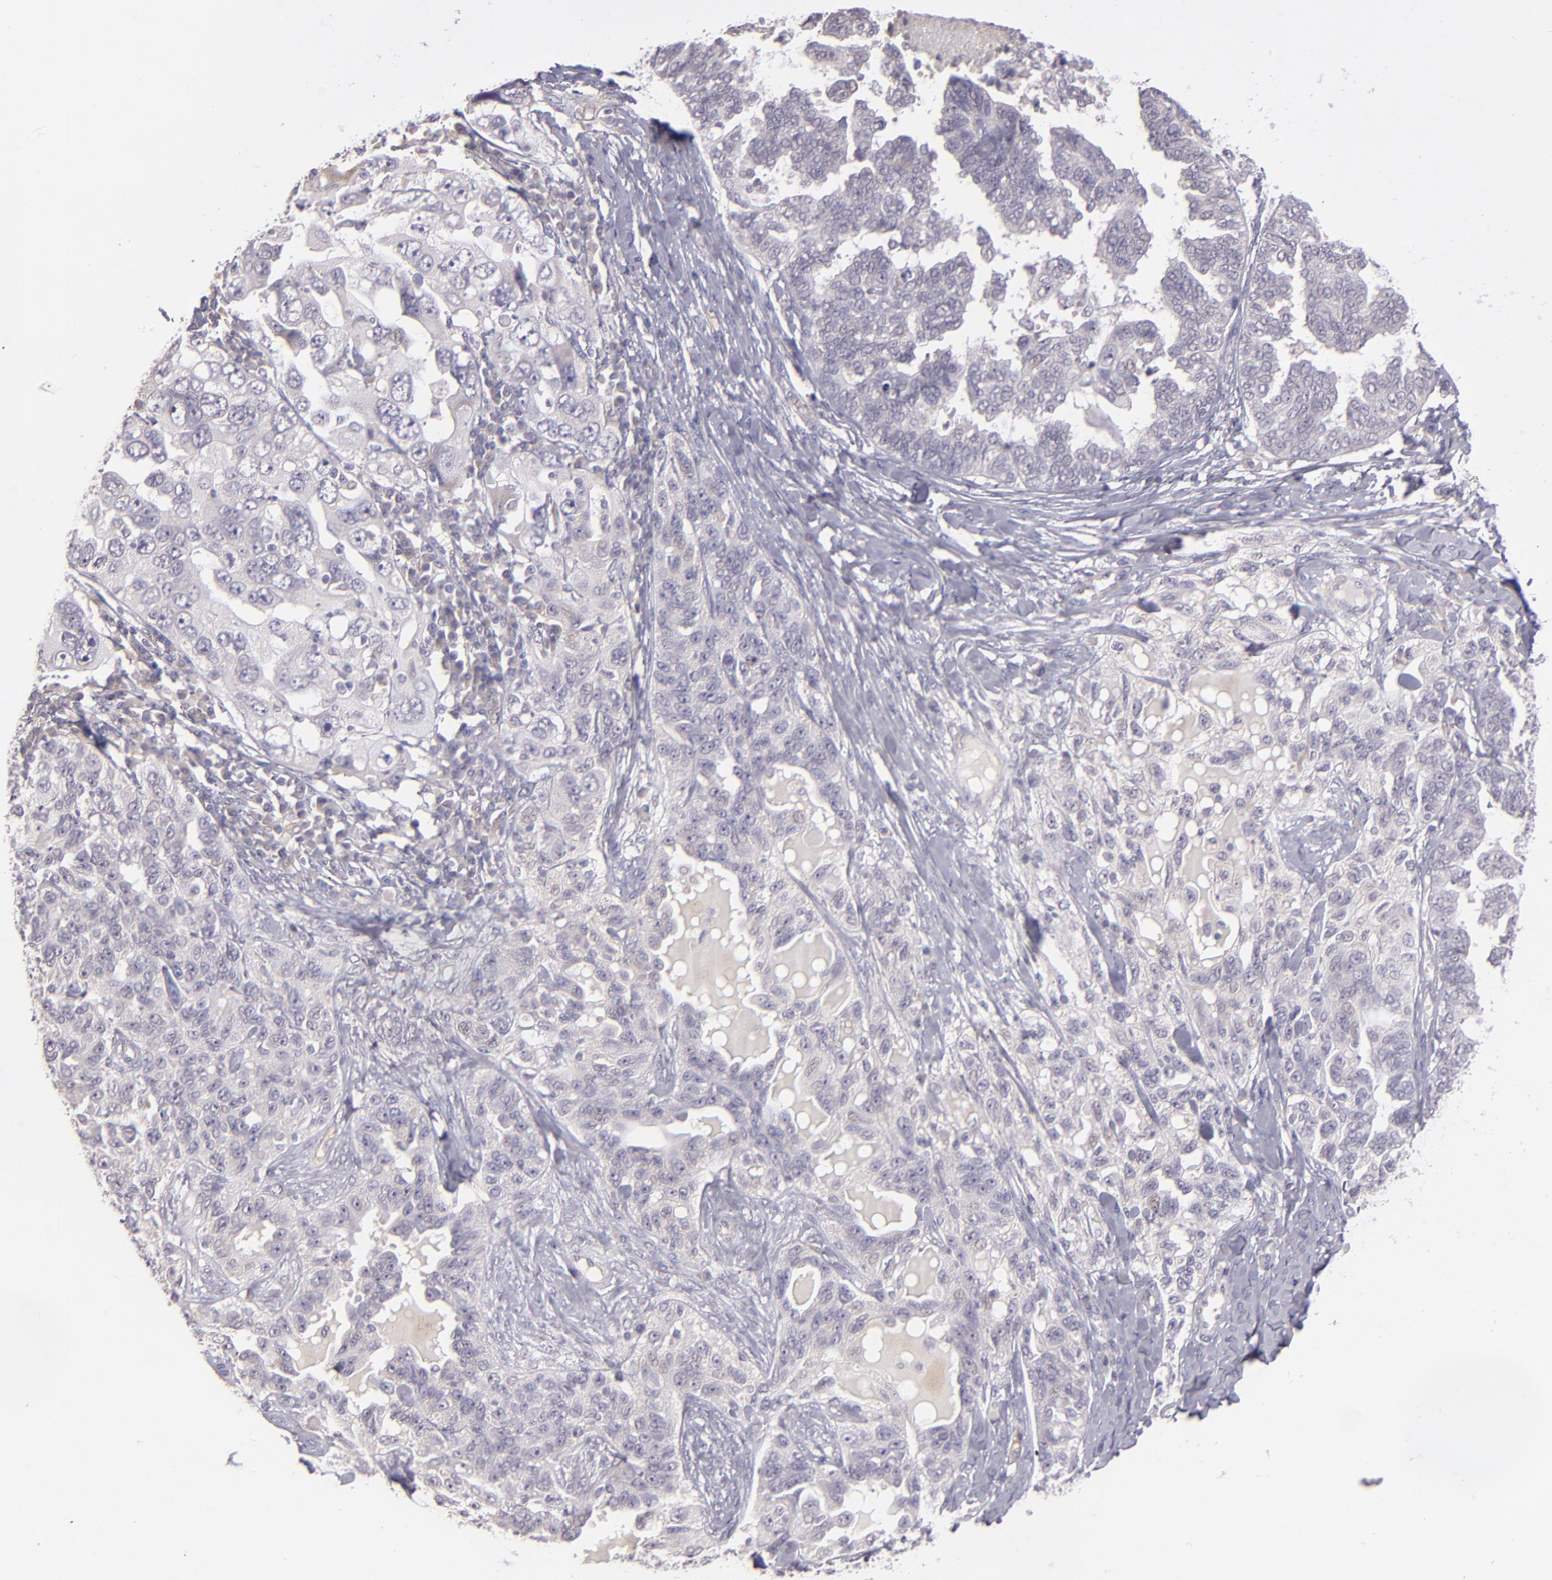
{"staining": {"intensity": "negative", "quantity": "none", "location": "none"}, "tissue": "ovarian cancer", "cell_type": "Tumor cells", "image_type": "cancer", "snomed": [{"axis": "morphology", "description": "Cystadenocarcinoma, serous, NOS"}, {"axis": "topography", "description": "Ovary"}], "caption": "This is a photomicrograph of immunohistochemistry (IHC) staining of ovarian cancer, which shows no expression in tumor cells. (Immunohistochemistry, brightfield microscopy, high magnification).", "gene": "THBD", "patient": {"sex": "female", "age": 82}}